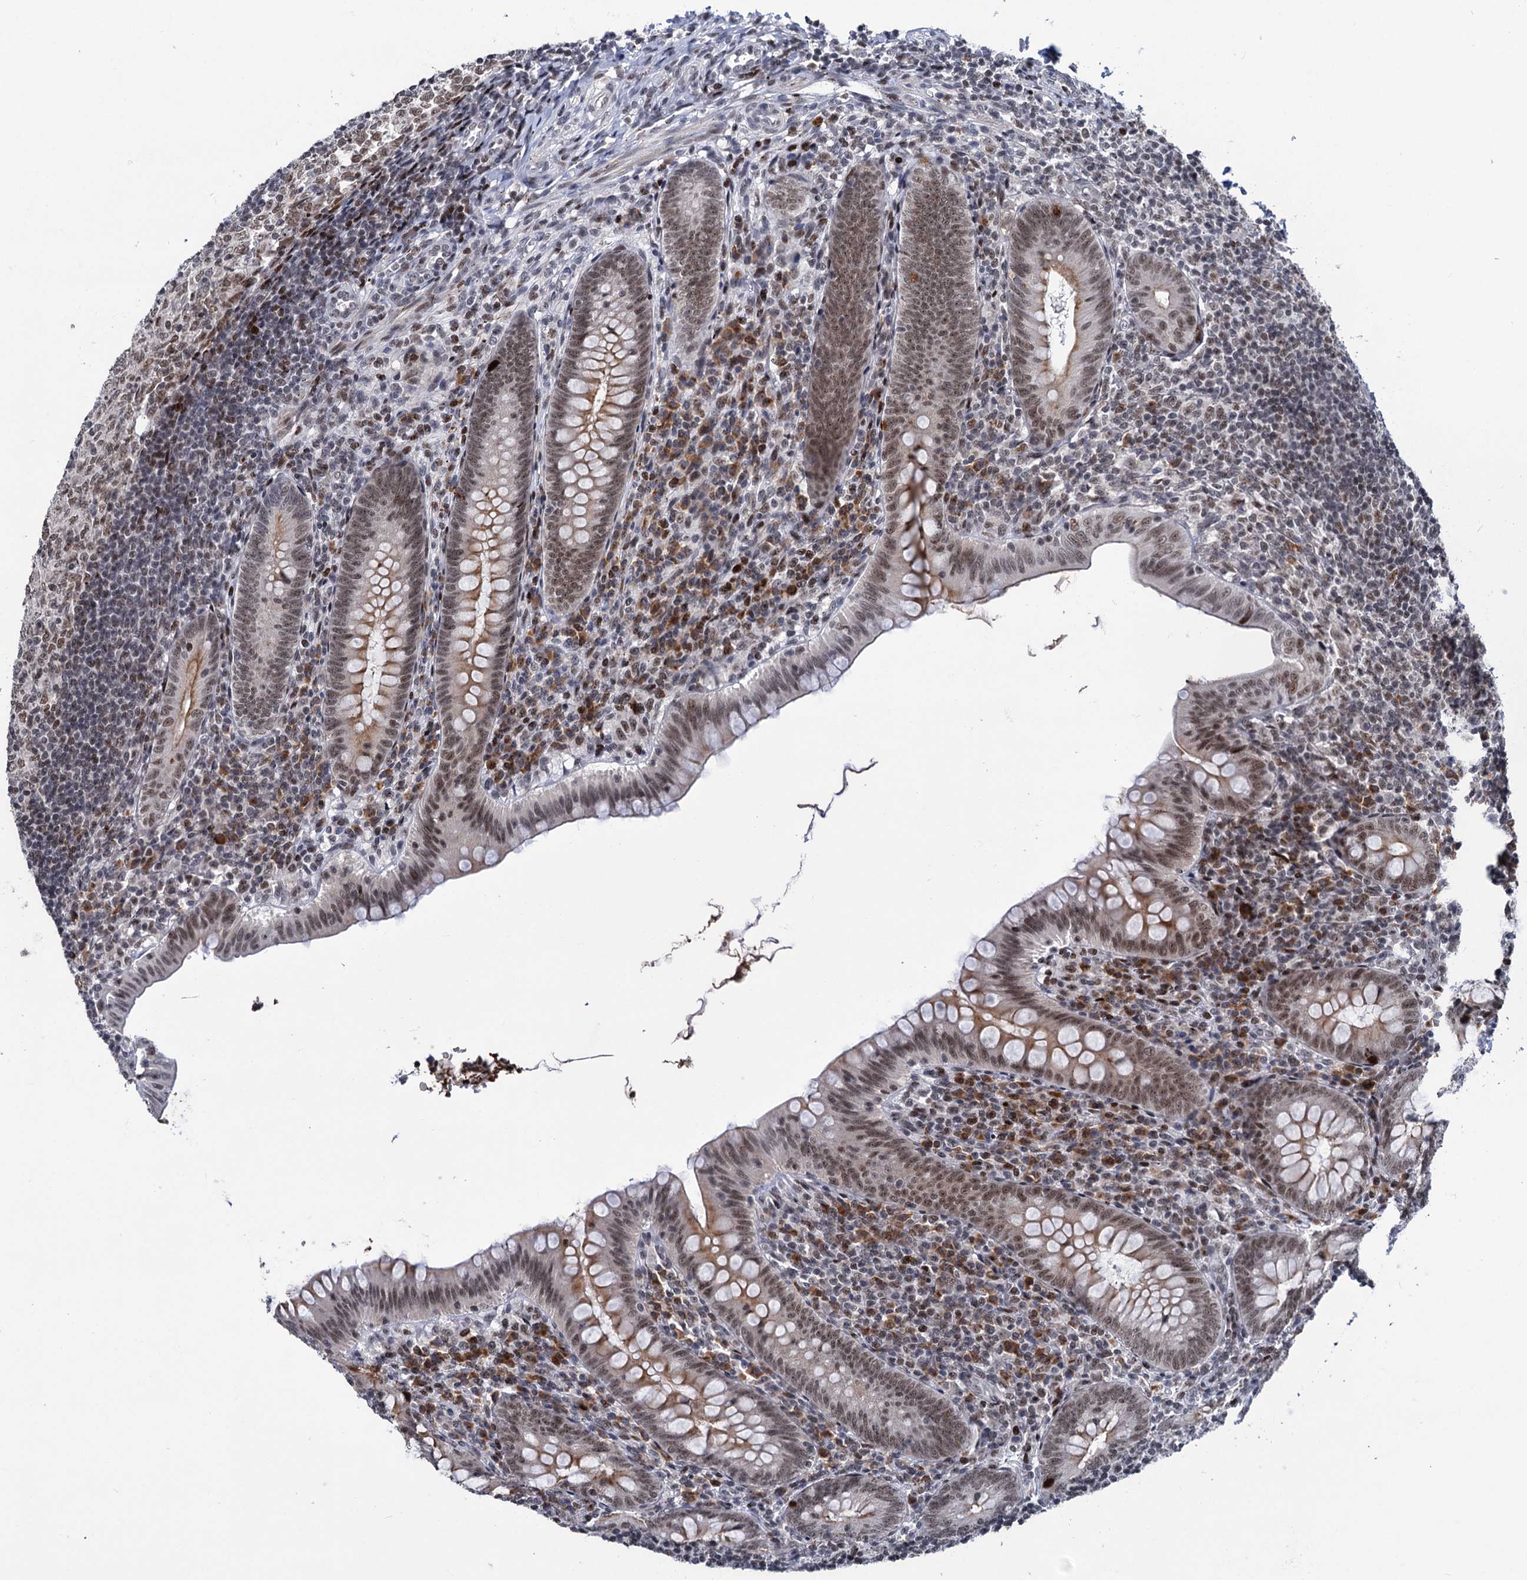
{"staining": {"intensity": "moderate", "quantity": "25%-75%", "location": "nuclear"}, "tissue": "appendix", "cell_type": "Glandular cells", "image_type": "normal", "snomed": [{"axis": "morphology", "description": "Normal tissue, NOS"}, {"axis": "topography", "description": "Appendix"}], "caption": "Approximately 25%-75% of glandular cells in benign human appendix demonstrate moderate nuclear protein positivity as visualized by brown immunohistochemical staining.", "gene": "ZCCHC10", "patient": {"sex": "male", "age": 14}}